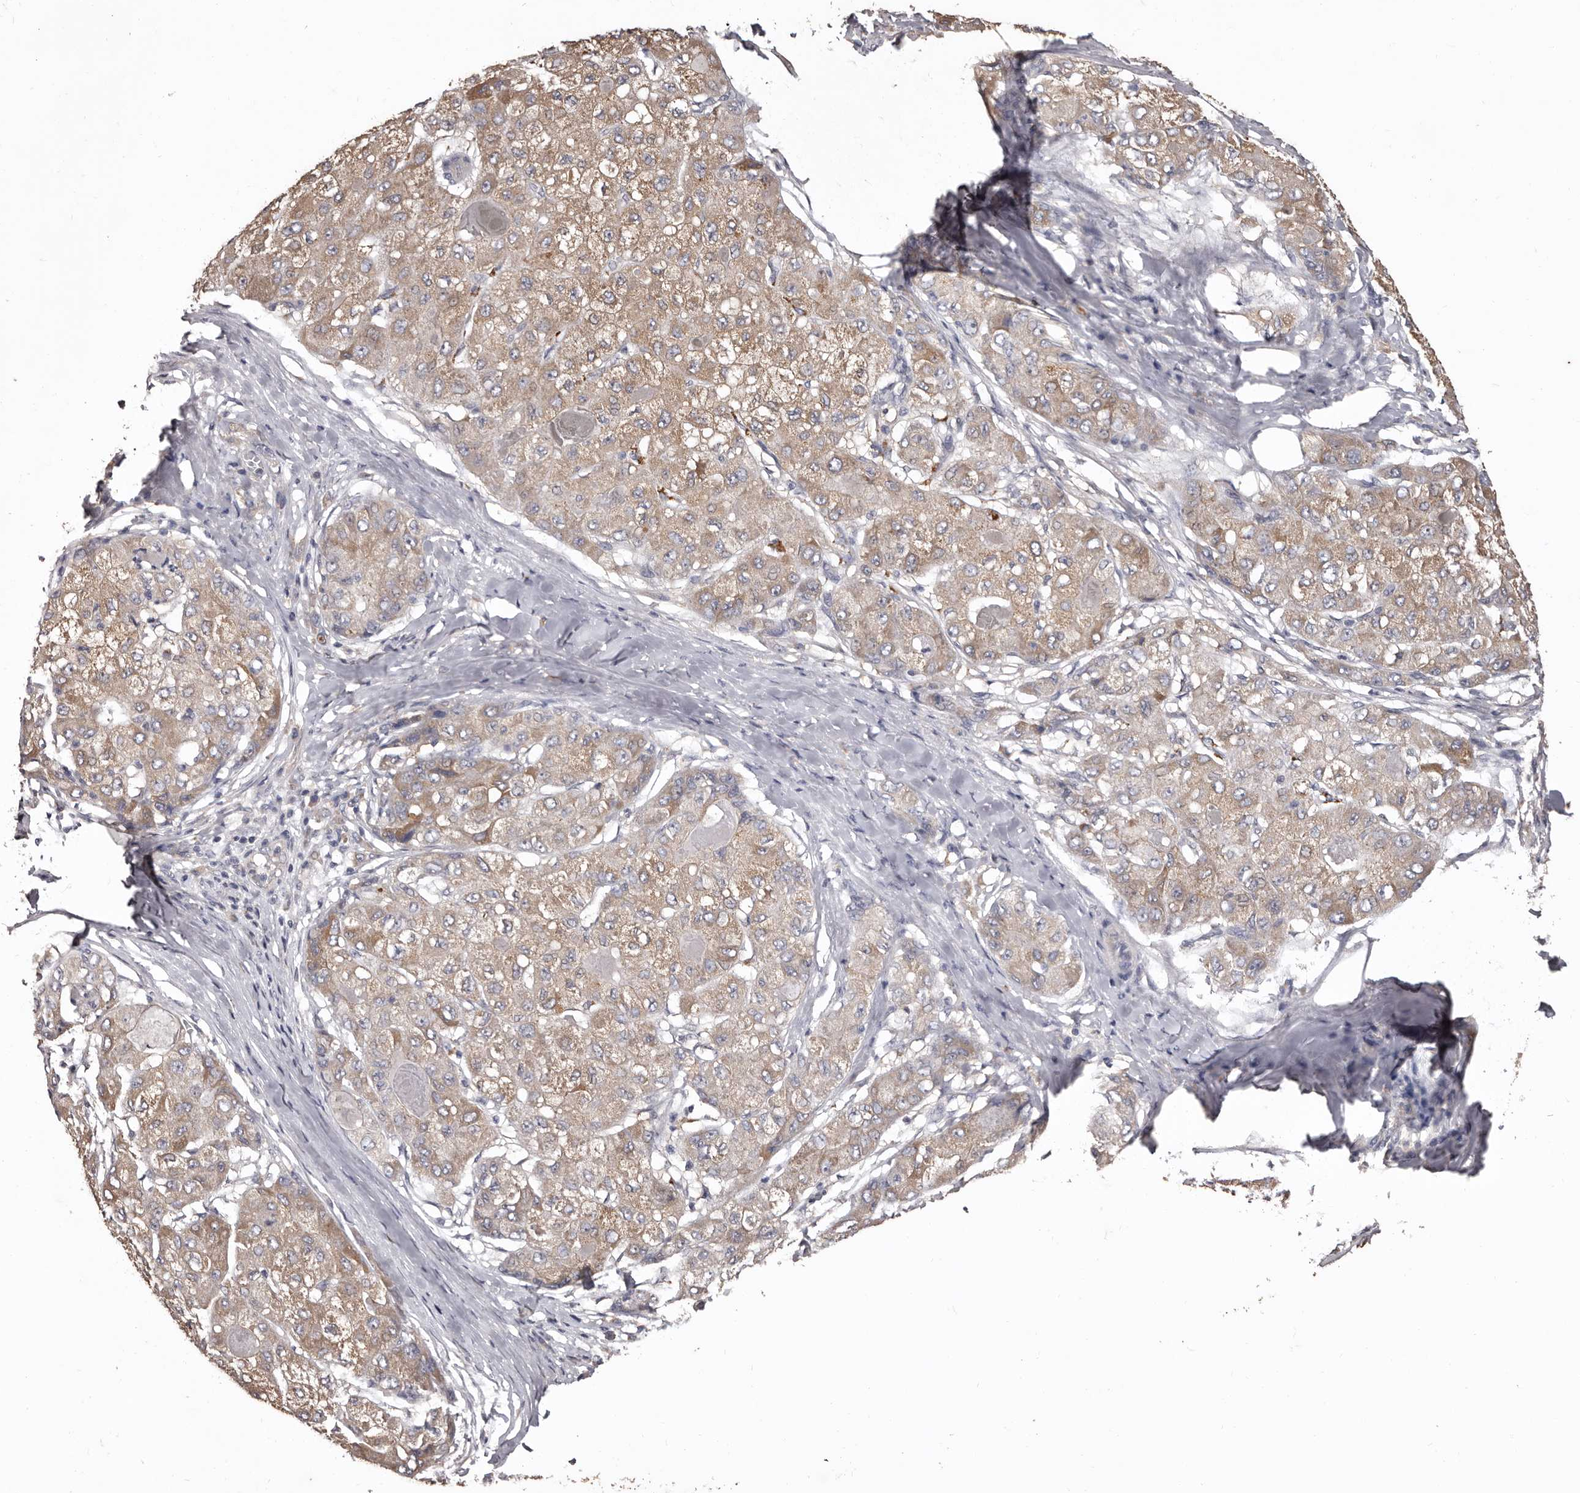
{"staining": {"intensity": "weak", "quantity": ">75%", "location": "cytoplasmic/membranous"}, "tissue": "liver cancer", "cell_type": "Tumor cells", "image_type": "cancer", "snomed": [{"axis": "morphology", "description": "Carcinoma, Hepatocellular, NOS"}, {"axis": "topography", "description": "Liver"}], "caption": "Brown immunohistochemical staining in human liver hepatocellular carcinoma displays weak cytoplasmic/membranous staining in approximately >75% of tumor cells. Using DAB (3,3'-diaminobenzidine) (brown) and hematoxylin (blue) stains, captured at high magnification using brightfield microscopy.", "gene": "ETNK1", "patient": {"sex": "male", "age": 80}}